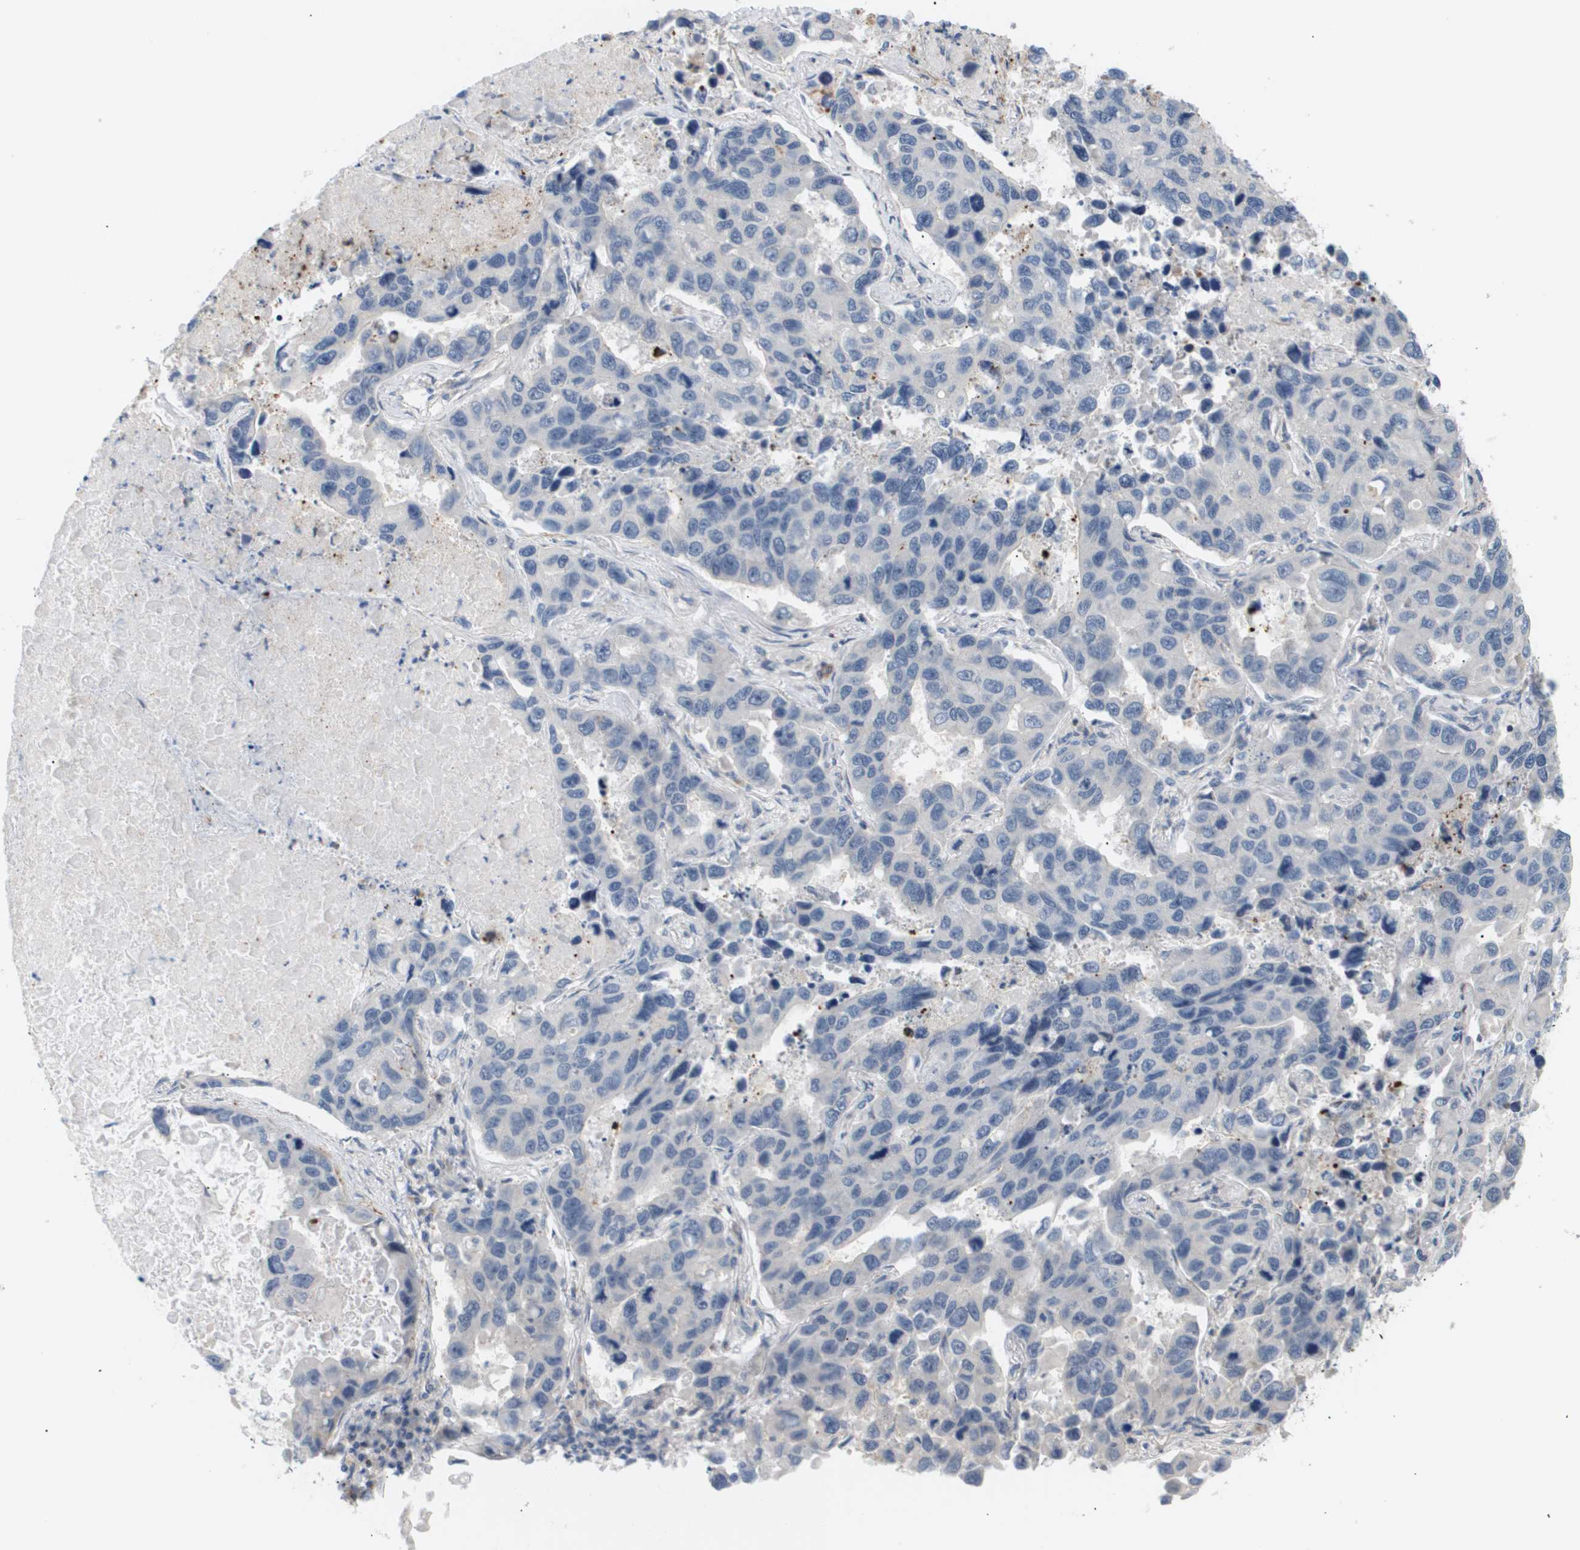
{"staining": {"intensity": "negative", "quantity": "none", "location": "none"}, "tissue": "lung cancer", "cell_type": "Tumor cells", "image_type": "cancer", "snomed": [{"axis": "morphology", "description": "Adenocarcinoma, NOS"}, {"axis": "topography", "description": "Lung"}], "caption": "DAB (3,3'-diaminobenzidine) immunohistochemical staining of lung cancer (adenocarcinoma) exhibits no significant staining in tumor cells.", "gene": "CORO2B", "patient": {"sex": "male", "age": 64}}